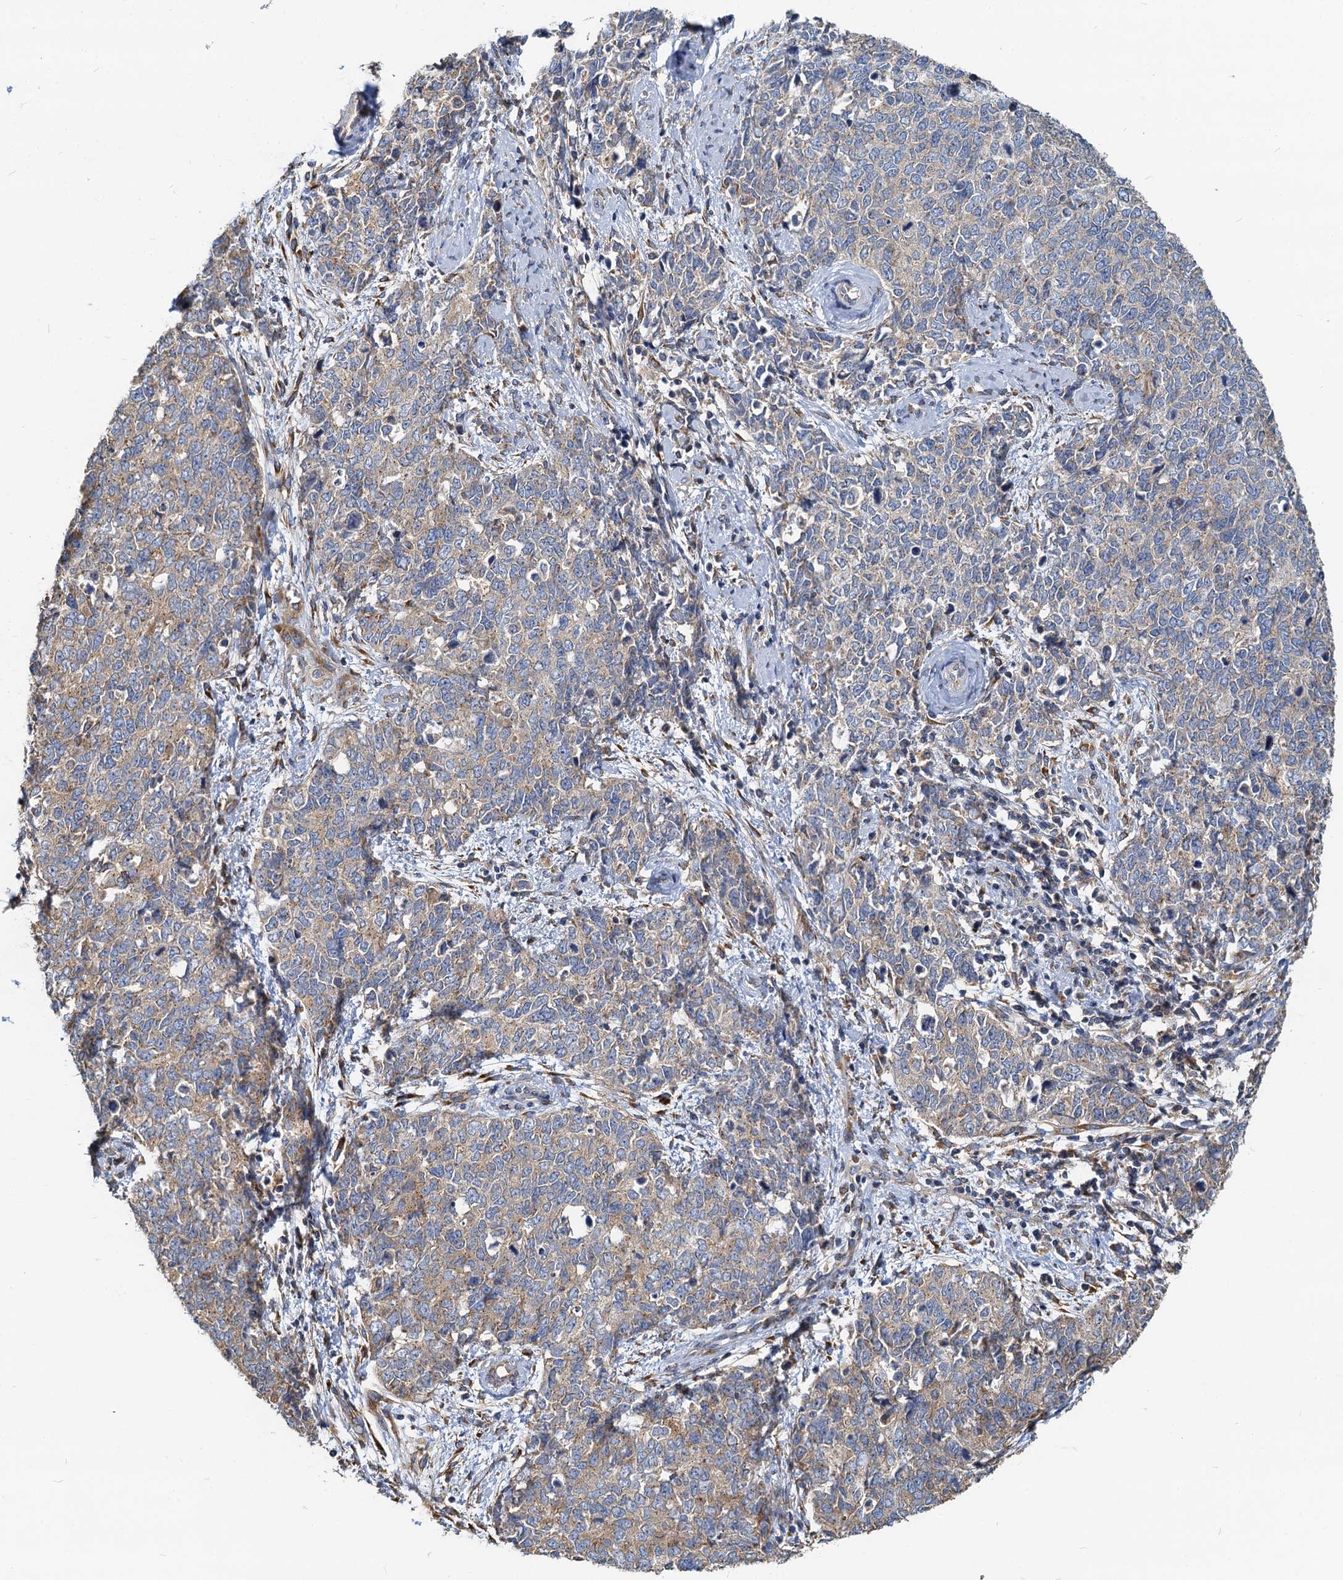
{"staining": {"intensity": "weak", "quantity": "<25%", "location": "cytoplasmic/membranous"}, "tissue": "cervical cancer", "cell_type": "Tumor cells", "image_type": "cancer", "snomed": [{"axis": "morphology", "description": "Squamous cell carcinoma, NOS"}, {"axis": "topography", "description": "Cervix"}], "caption": "This photomicrograph is of cervical squamous cell carcinoma stained with IHC to label a protein in brown with the nuclei are counter-stained blue. There is no expression in tumor cells.", "gene": "NKAPD1", "patient": {"sex": "female", "age": 63}}